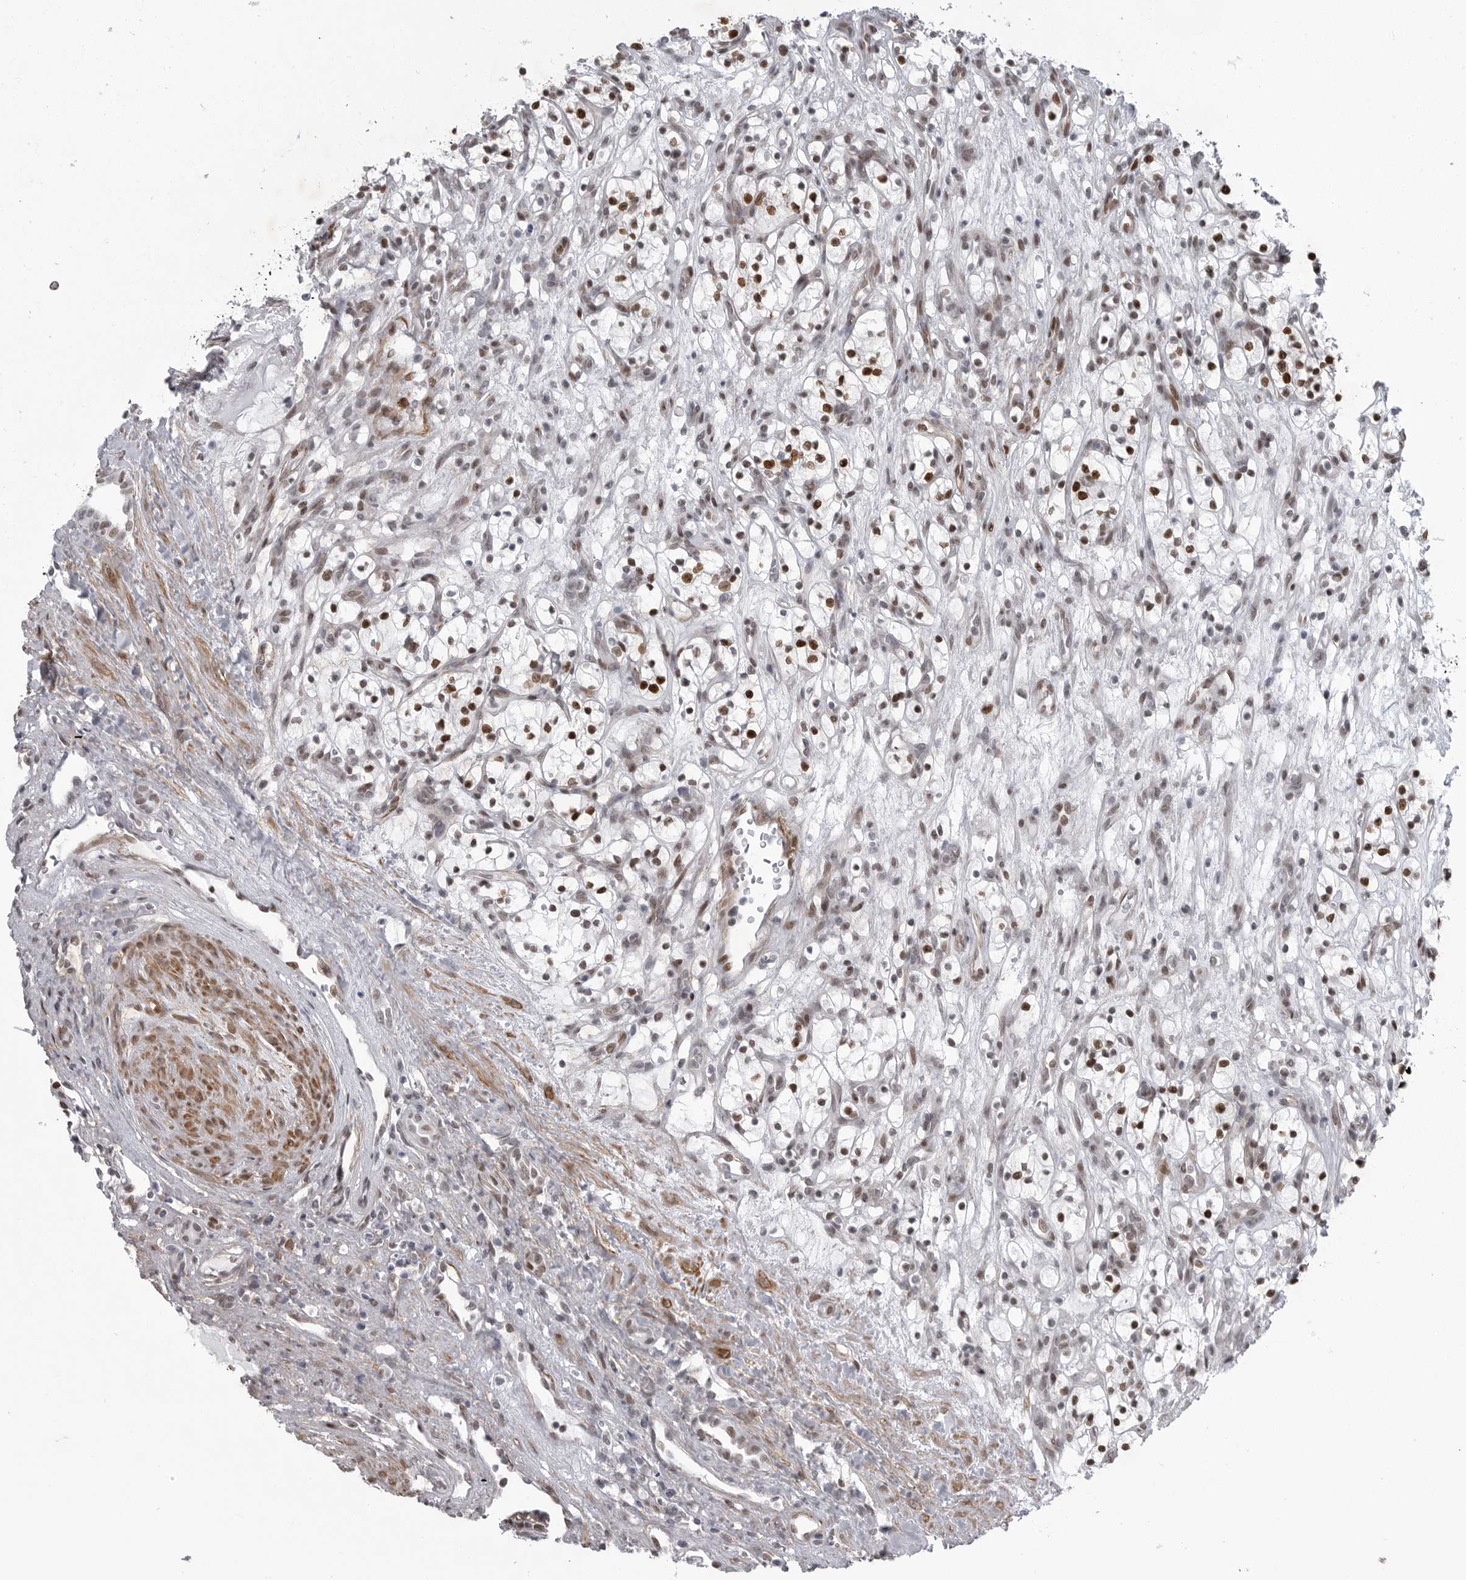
{"staining": {"intensity": "strong", "quantity": "25%-75%", "location": "nuclear"}, "tissue": "renal cancer", "cell_type": "Tumor cells", "image_type": "cancer", "snomed": [{"axis": "morphology", "description": "Adenocarcinoma, NOS"}, {"axis": "topography", "description": "Kidney"}], "caption": "Adenocarcinoma (renal) was stained to show a protein in brown. There is high levels of strong nuclear staining in about 25%-75% of tumor cells.", "gene": "HMGN3", "patient": {"sex": "female", "age": 57}}